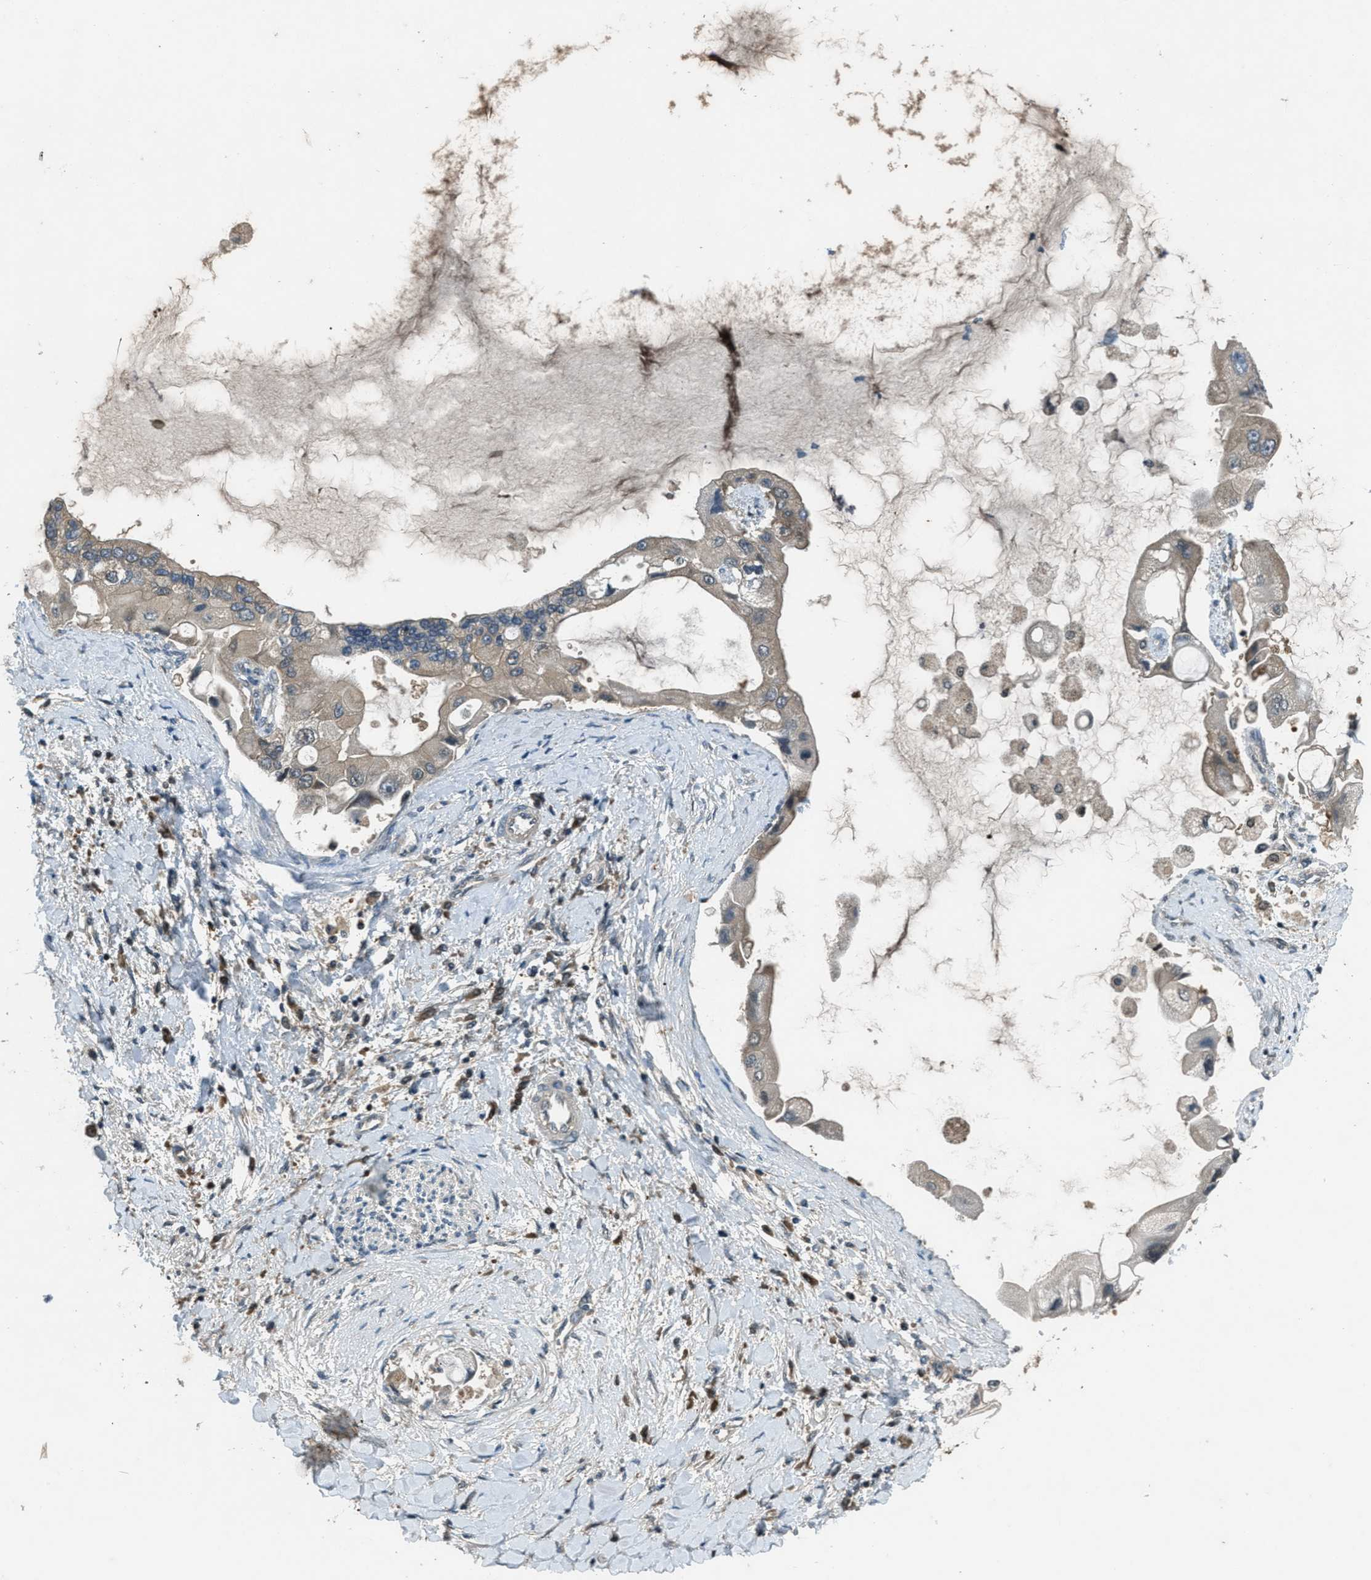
{"staining": {"intensity": "weak", "quantity": ">75%", "location": "cytoplasmic/membranous"}, "tissue": "liver cancer", "cell_type": "Tumor cells", "image_type": "cancer", "snomed": [{"axis": "morphology", "description": "Cholangiocarcinoma"}, {"axis": "topography", "description": "Liver"}], "caption": "DAB immunohistochemical staining of cholangiocarcinoma (liver) shows weak cytoplasmic/membranous protein positivity in about >75% of tumor cells. The staining was performed using DAB, with brown indicating positive protein expression. Nuclei are stained blue with hematoxylin.", "gene": "DUSP6", "patient": {"sex": "male", "age": 50}}